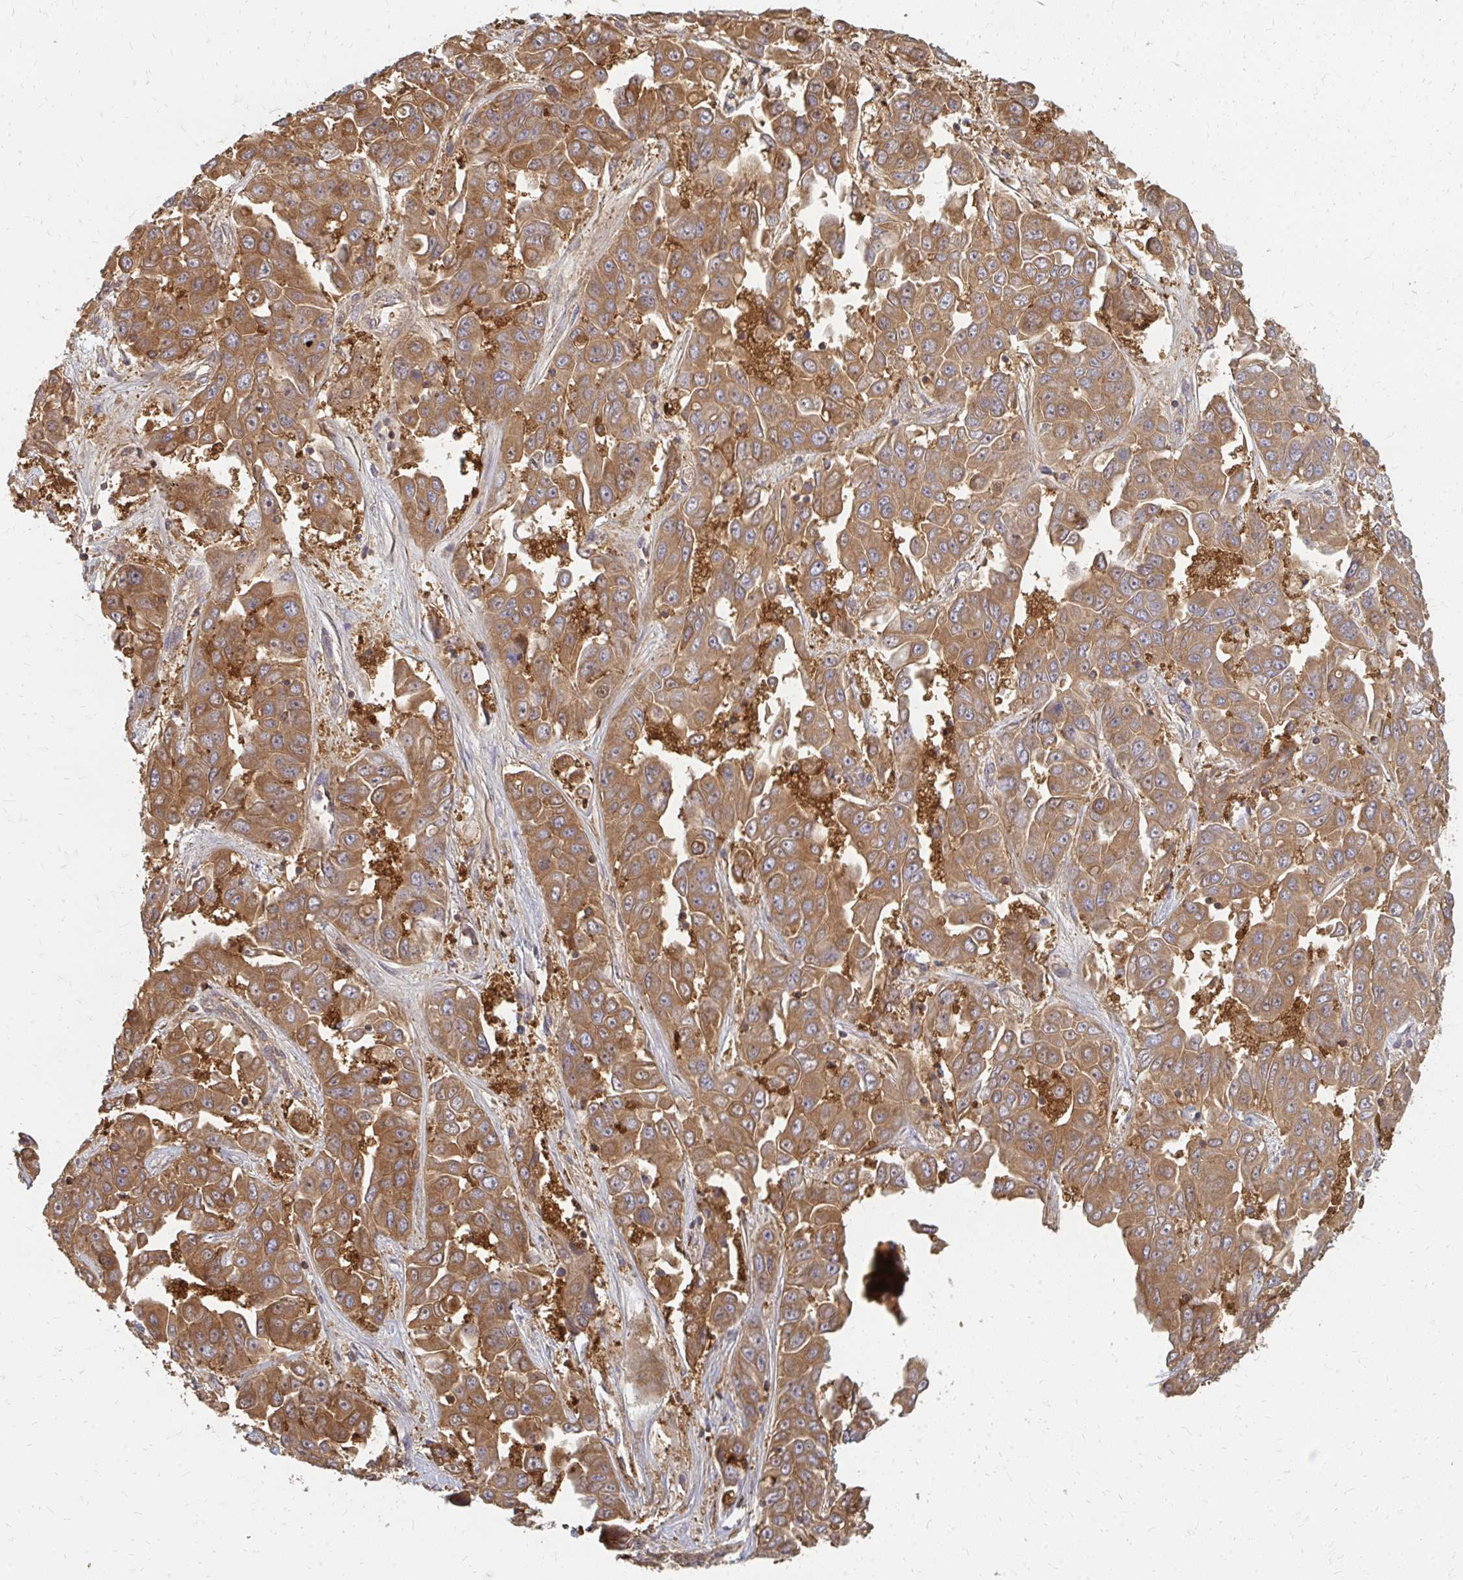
{"staining": {"intensity": "moderate", "quantity": ">75%", "location": "cytoplasmic/membranous"}, "tissue": "liver cancer", "cell_type": "Tumor cells", "image_type": "cancer", "snomed": [{"axis": "morphology", "description": "Cholangiocarcinoma"}, {"axis": "topography", "description": "Liver"}], "caption": "Liver cancer (cholangiocarcinoma) stained for a protein (brown) demonstrates moderate cytoplasmic/membranous positive staining in approximately >75% of tumor cells.", "gene": "ZNF285", "patient": {"sex": "female", "age": 52}}